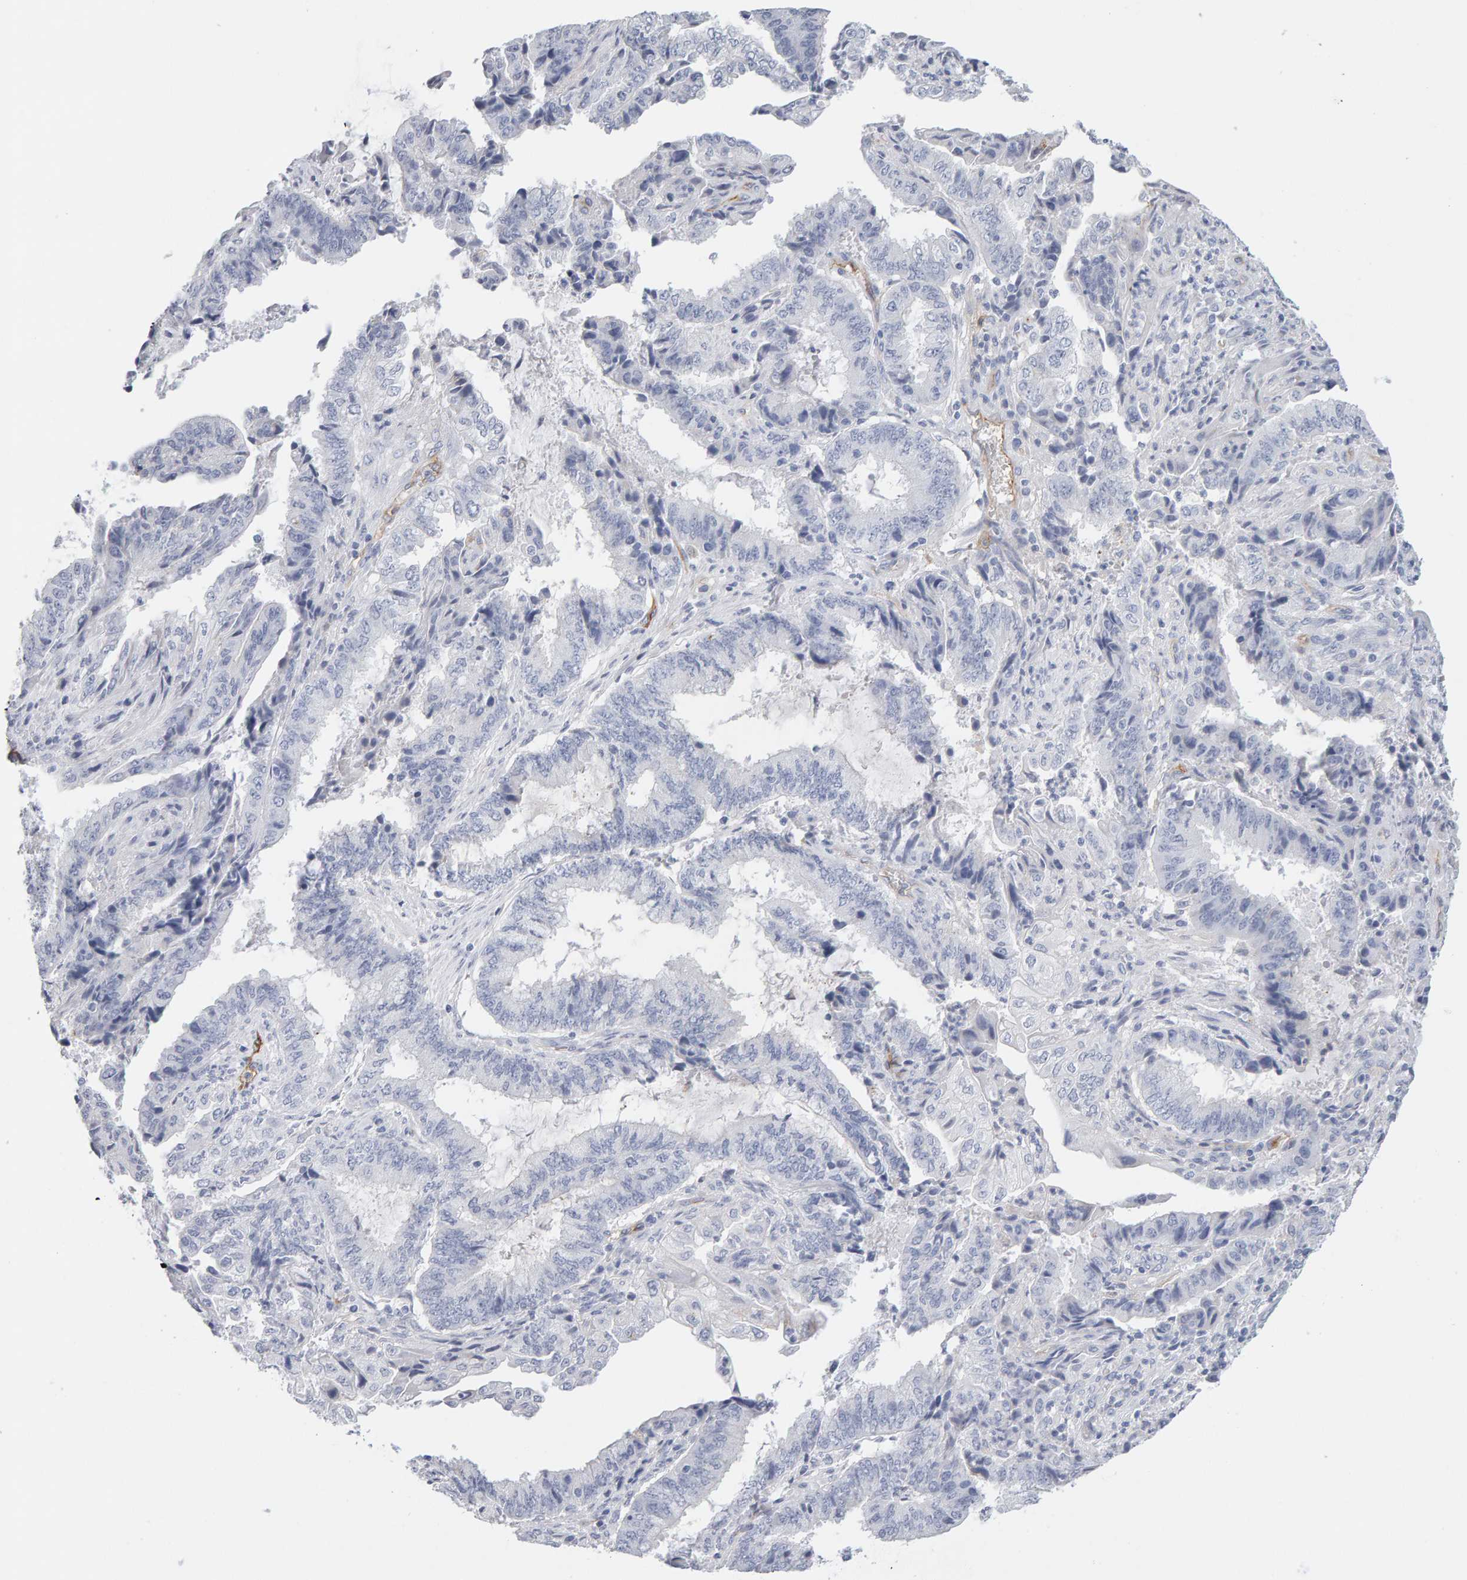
{"staining": {"intensity": "negative", "quantity": "none", "location": "none"}, "tissue": "endometrial cancer", "cell_type": "Tumor cells", "image_type": "cancer", "snomed": [{"axis": "morphology", "description": "Adenocarcinoma, NOS"}, {"axis": "topography", "description": "Endometrium"}], "caption": "Photomicrograph shows no protein expression in tumor cells of adenocarcinoma (endometrial) tissue. (Immunohistochemistry (ihc), brightfield microscopy, high magnification).", "gene": "METRNL", "patient": {"sex": "female", "age": 51}}